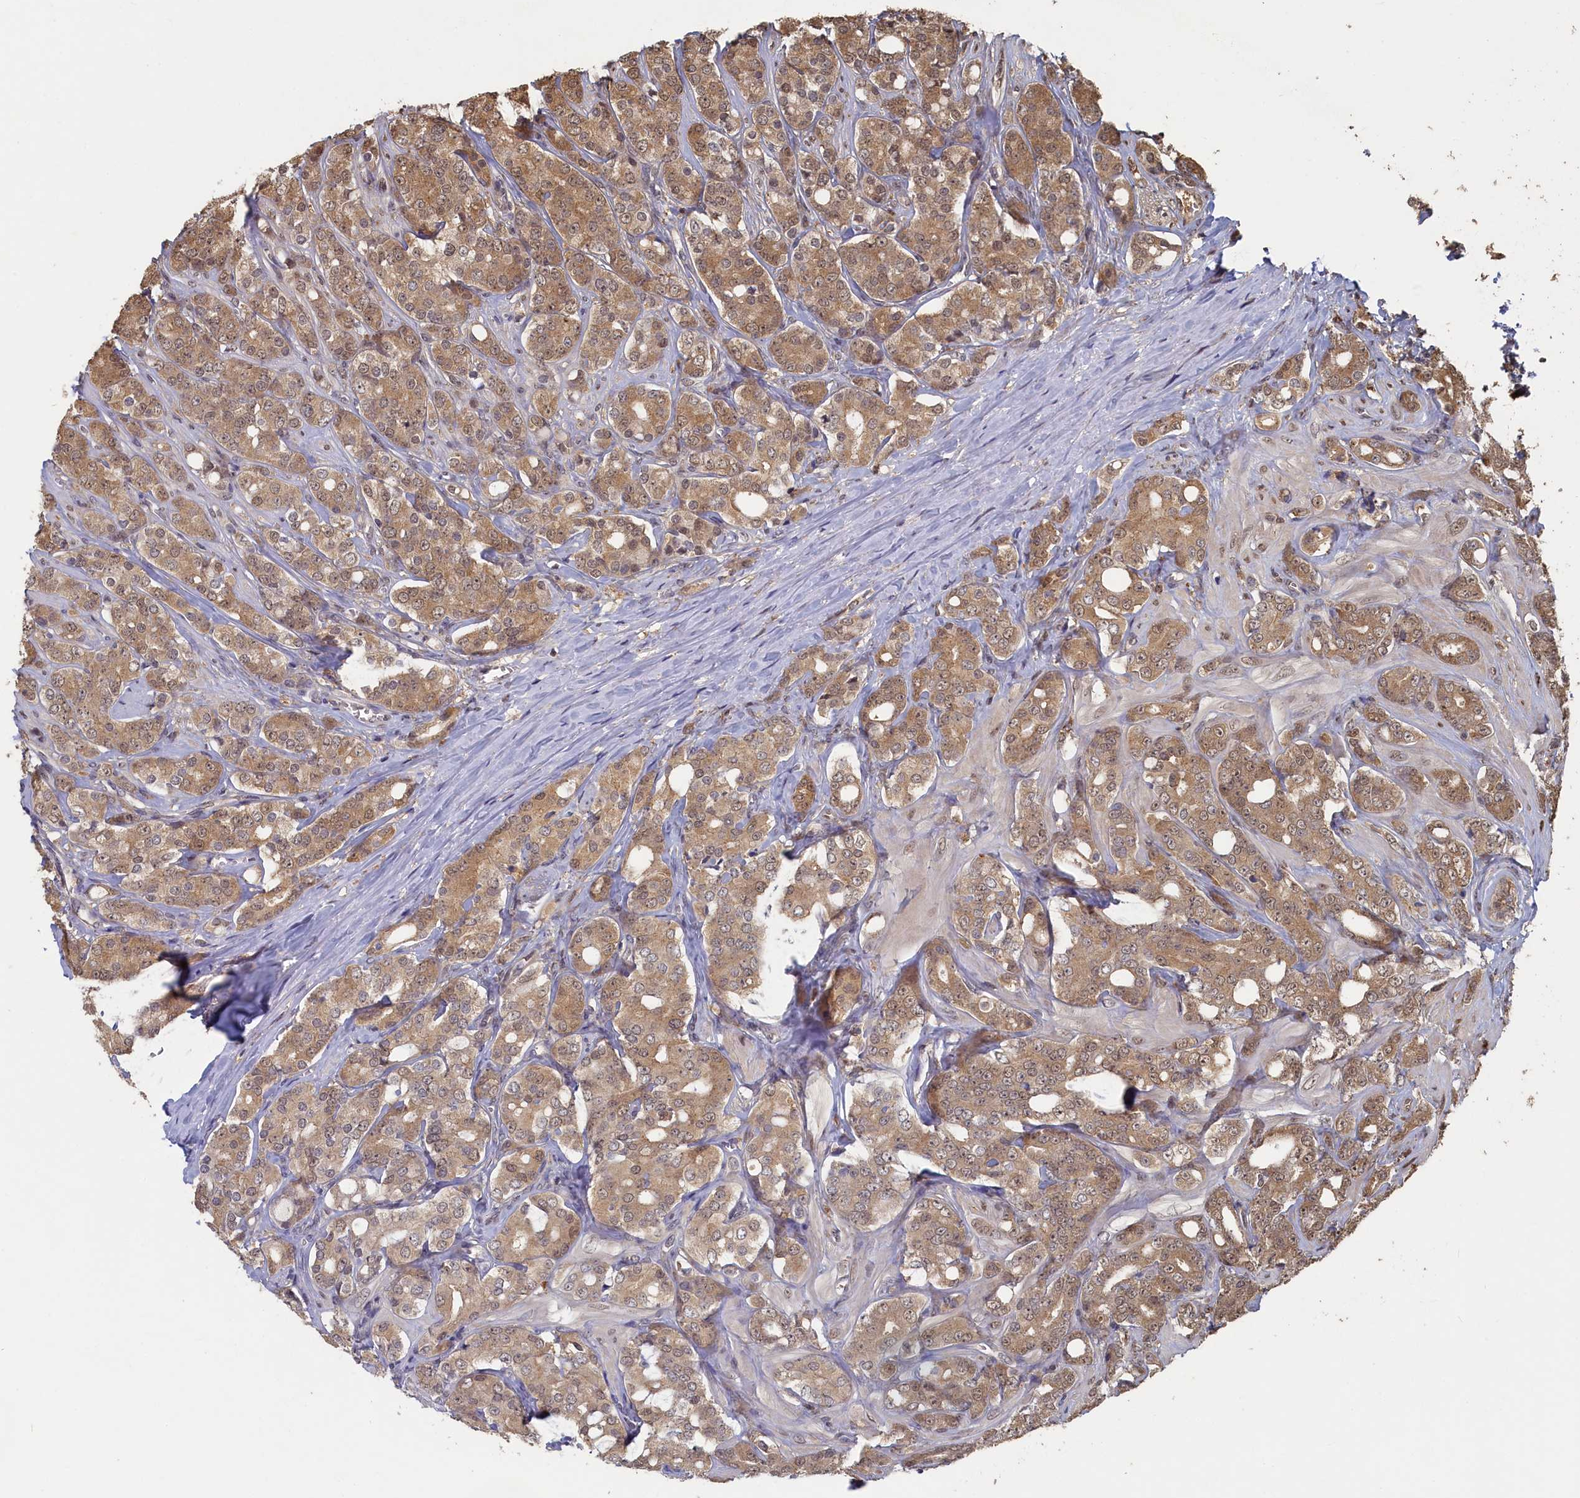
{"staining": {"intensity": "moderate", "quantity": ">75%", "location": "cytoplasmic/membranous,nuclear"}, "tissue": "prostate cancer", "cell_type": "Tumor cells", "image_type": "cancer", "snomed": [{"axis": "morphology", "description": "Adenocarcinoma, High grade"}, {"axis": "topography", "description": "Prostate"}], "caption": "Prostate cancer stained for a protein (brown) demonstrates moderate cytoplasmic/membranous and nuclear positive staining in approximately >75% of tumor cells.", "gene": "UCHL3", "patient": {"sex": "male", "age": 62}}